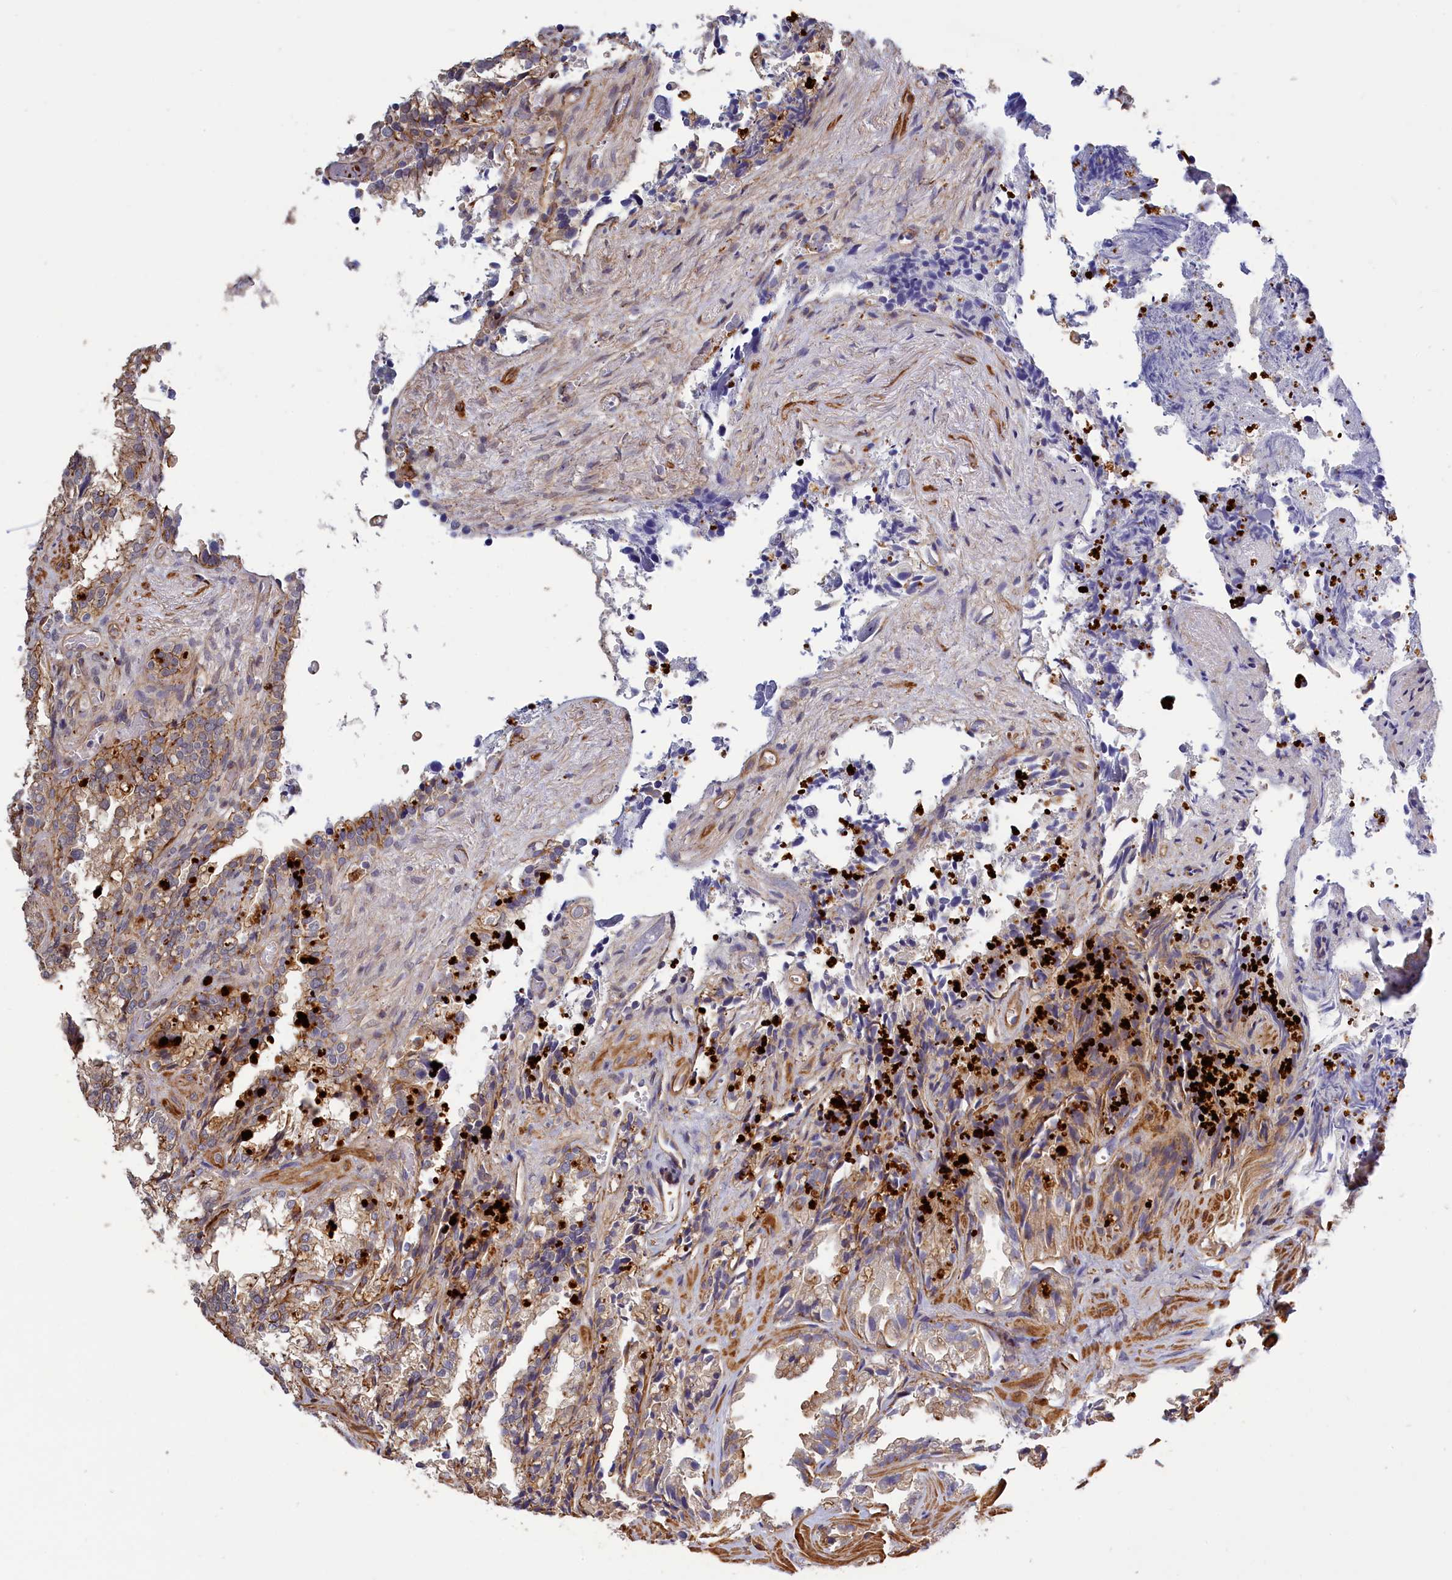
{"staining": {"intensity": "moderate", "quantity": "<25%", "location": "cytoplasmic/membranous"}, "tissue": "seminal vesicle", "cell_type": "Glandular cells", "image_type": "normal", "snomed": [{"axis": "morphology", "description": "Normal tissue, NOS"}, {"axis": "topography", "description": "Prostate"}, {"axis": "topography", "description": "Seminal veicle"}], "caption": "Glandular cells exhibit low levels of moderate cytoplasmic/membranous staining in about <25% of cells in benign seminal vesicle.", "gene": "ANKRD27", "patient": {"sex": "male", "age": 51}}